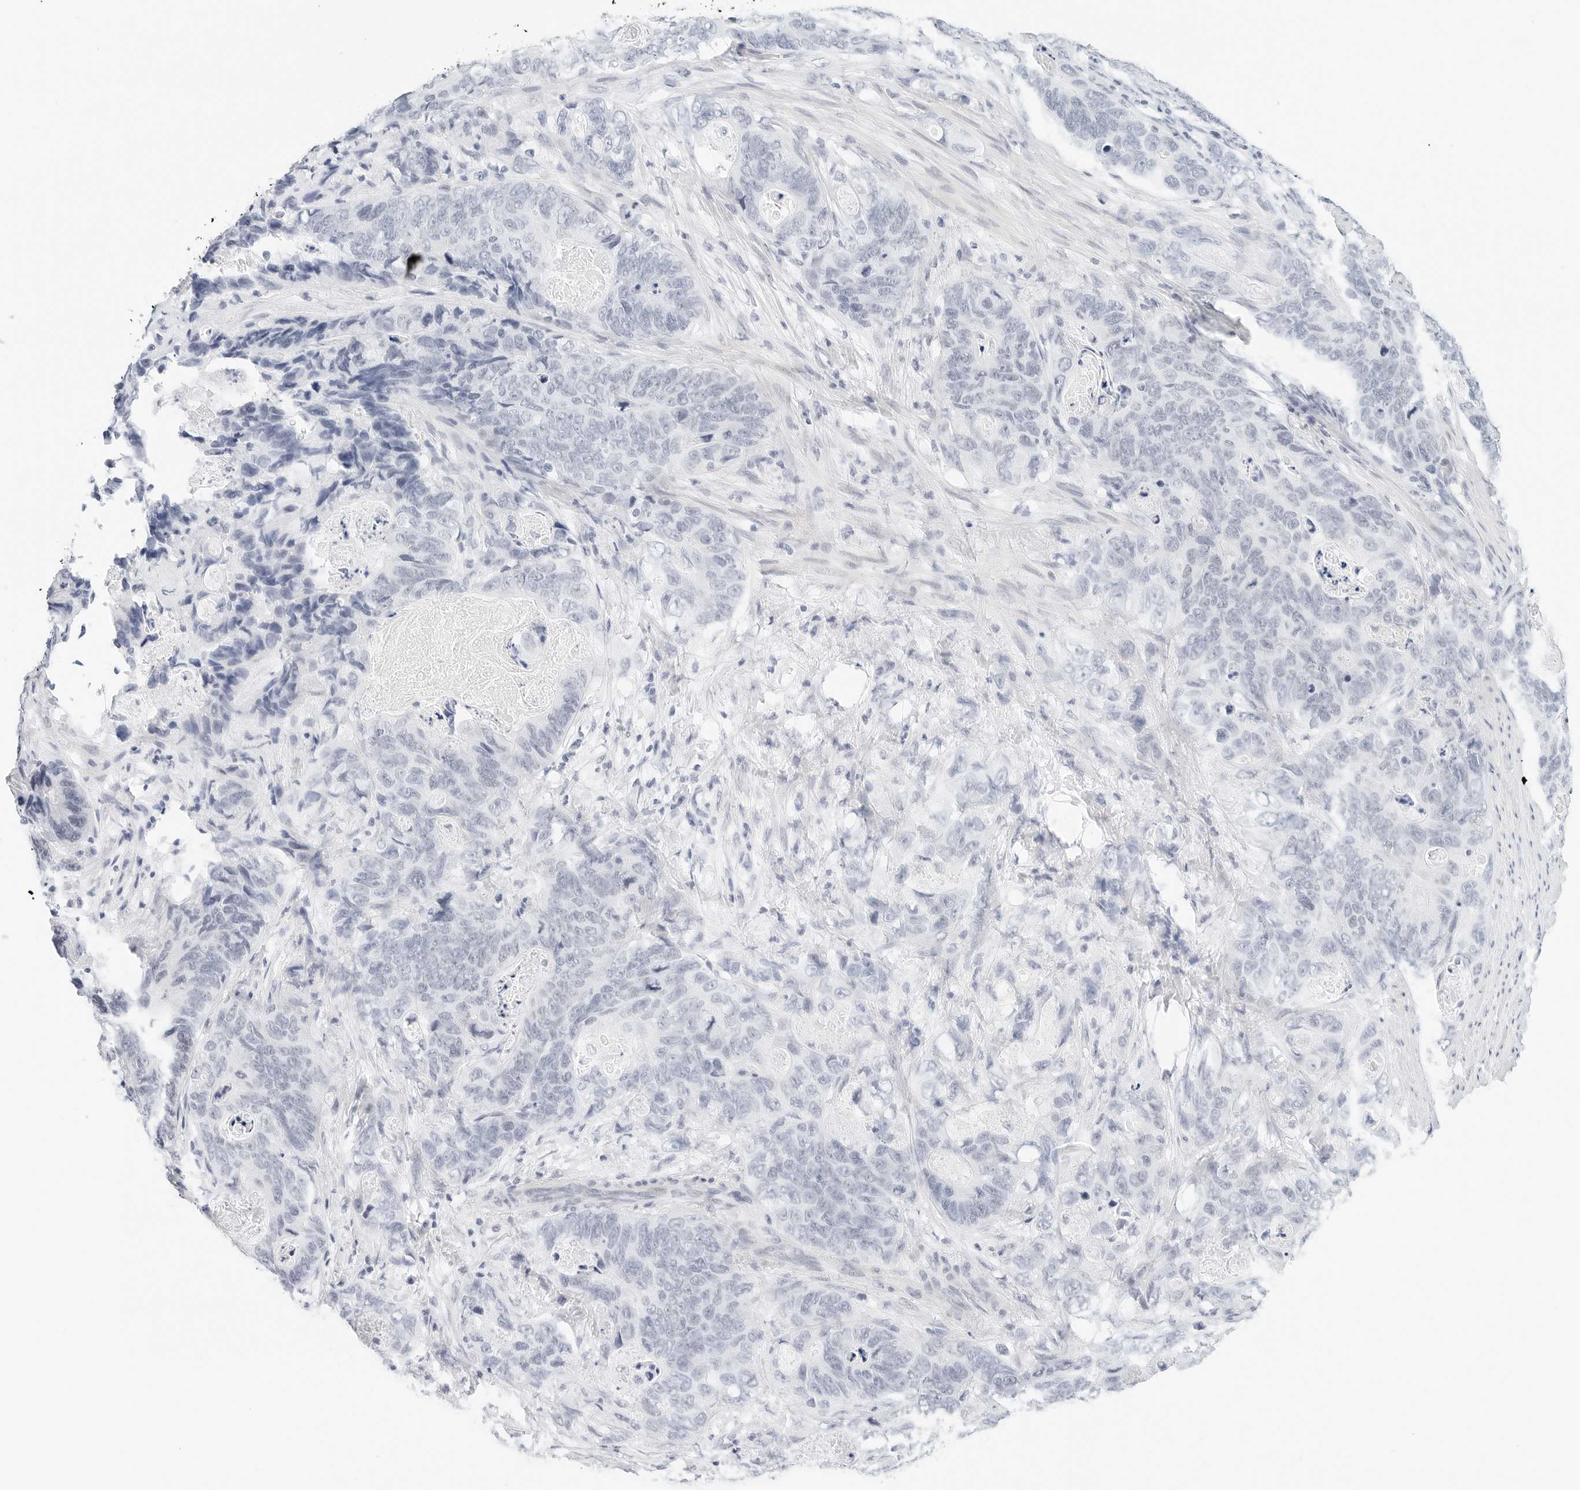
{"staining": {"intensity": "negative", "quantity": "none", "location": "none"}, "tissue": "stomach cancer", "cell_type": "Tumor cells", "image_type": "cancer", "snomed": [{"axis": "morphology", "description": "Normal tissue, NOS"}, {"axis": "morphology", "description": "Adenocarcinoma, NOS"}, {"axis": "topography", "description": "Stomach"}], "caption": "The image shows no significant expression in tumor cells of adenocarcinoma (stomach).", "gene": "CD22", "patient": {"sex": "female", "age": 89}}